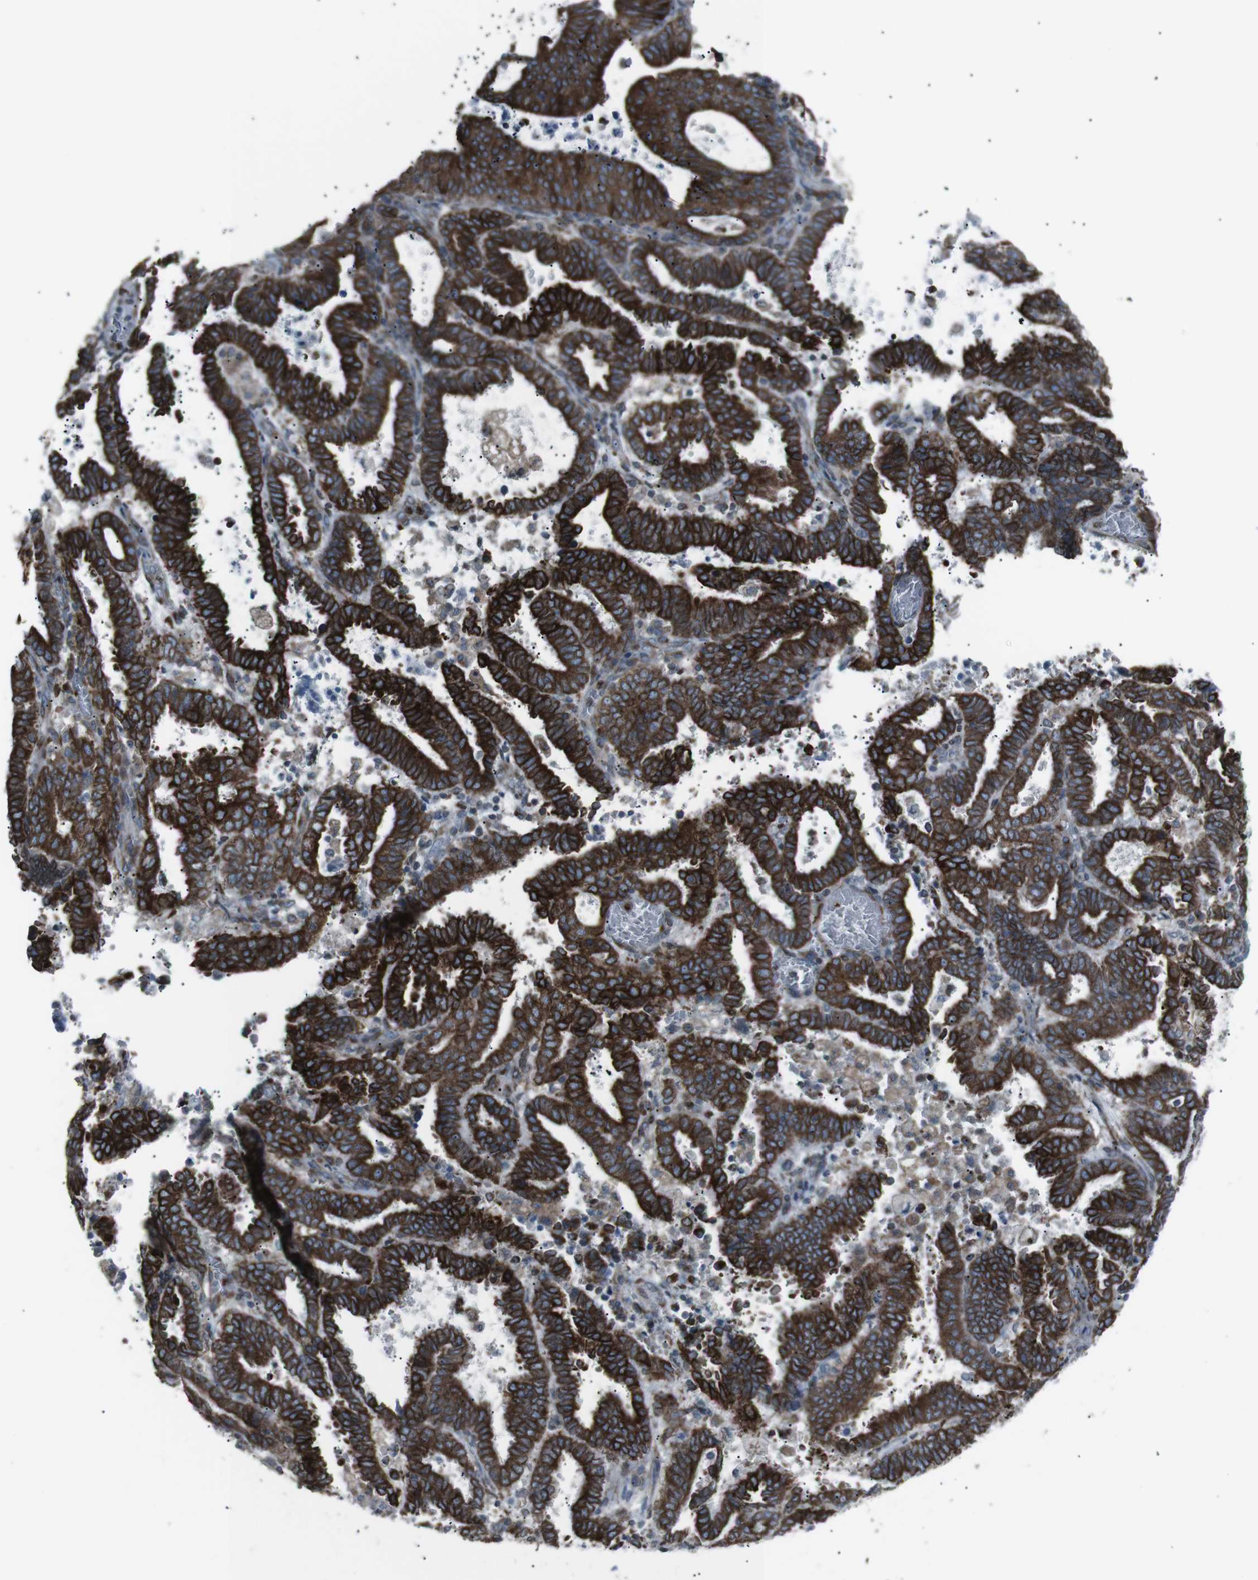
{"staining": {"intensity": "strong", "quantity": ">75%", "location": "cytoplasmic/membranous"}, "tissue": "endometrial cancer", "cell_type": "Tumor cells", "image_type": "cancer", "snomed": [{"axis": "morphology", "description": "Adenocarcinoma, NOS"}, {"axis": "topography", "description": "Uterus"}], "caption": "IHC photomicrograph of human endometrial cancer stained for a protein (brown), which displays high levels of strong cytoplasmic/membranous positivity in about >75% of tumor cells.", "gene": "LNPK", "patient": {"sex": "female", "age": 83}}